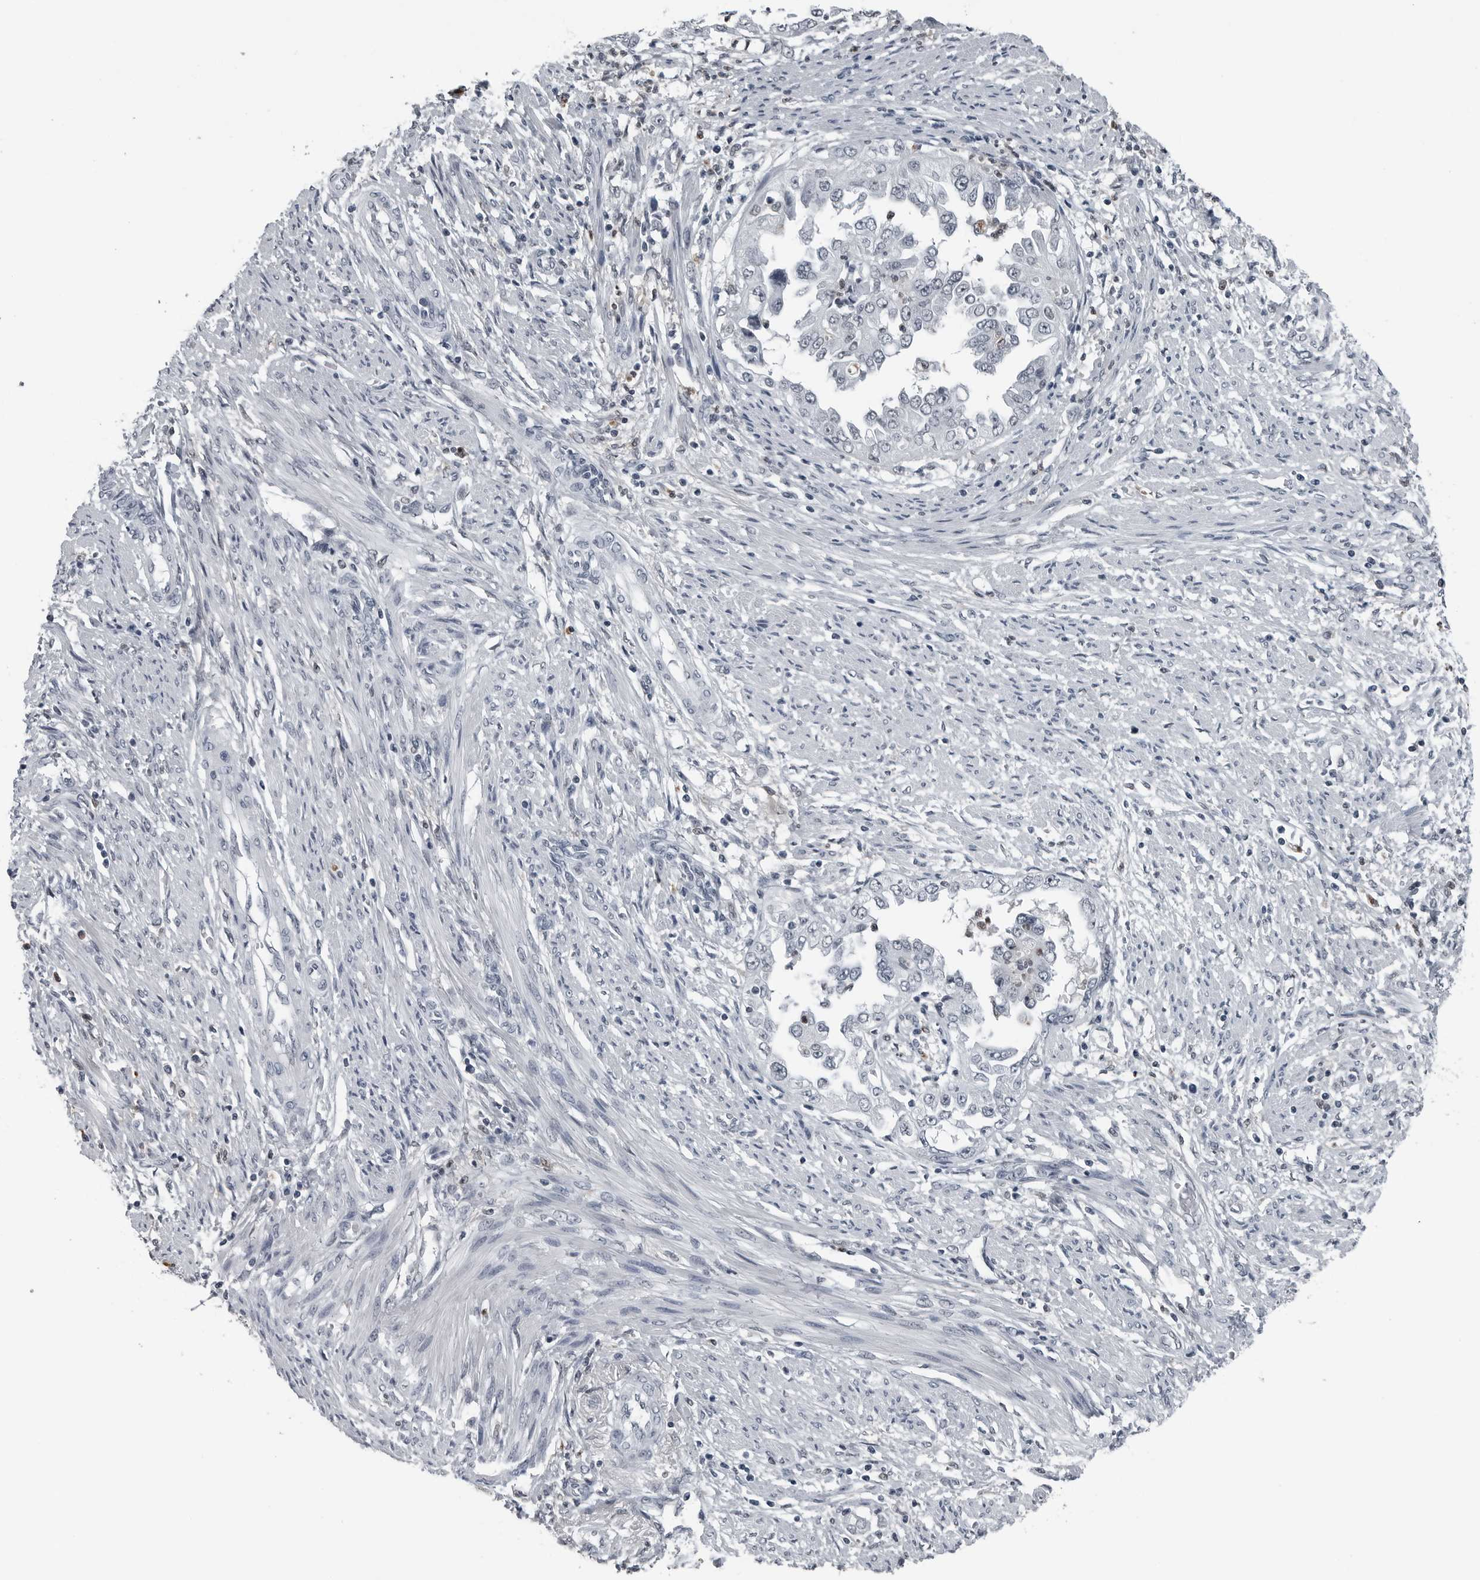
{"staining": {"intensity": "negative", "quantity": "none", "location": "none"}, "tissue": "endometrial cancer", "cell_type": "Tumor cells", "image_type": "cancer", "snomed": [{"axis": "morphology", "description": "Adenocarcinoma, NOS"}, {"axis": "topography", "description": "Endometrium"}], "caption": "Tumor cells show no significant positivity in endometrial cancer (adenocarcinoma).", "gene": "AKR1A1", "patient": {"sex": "female", "age": 85}}